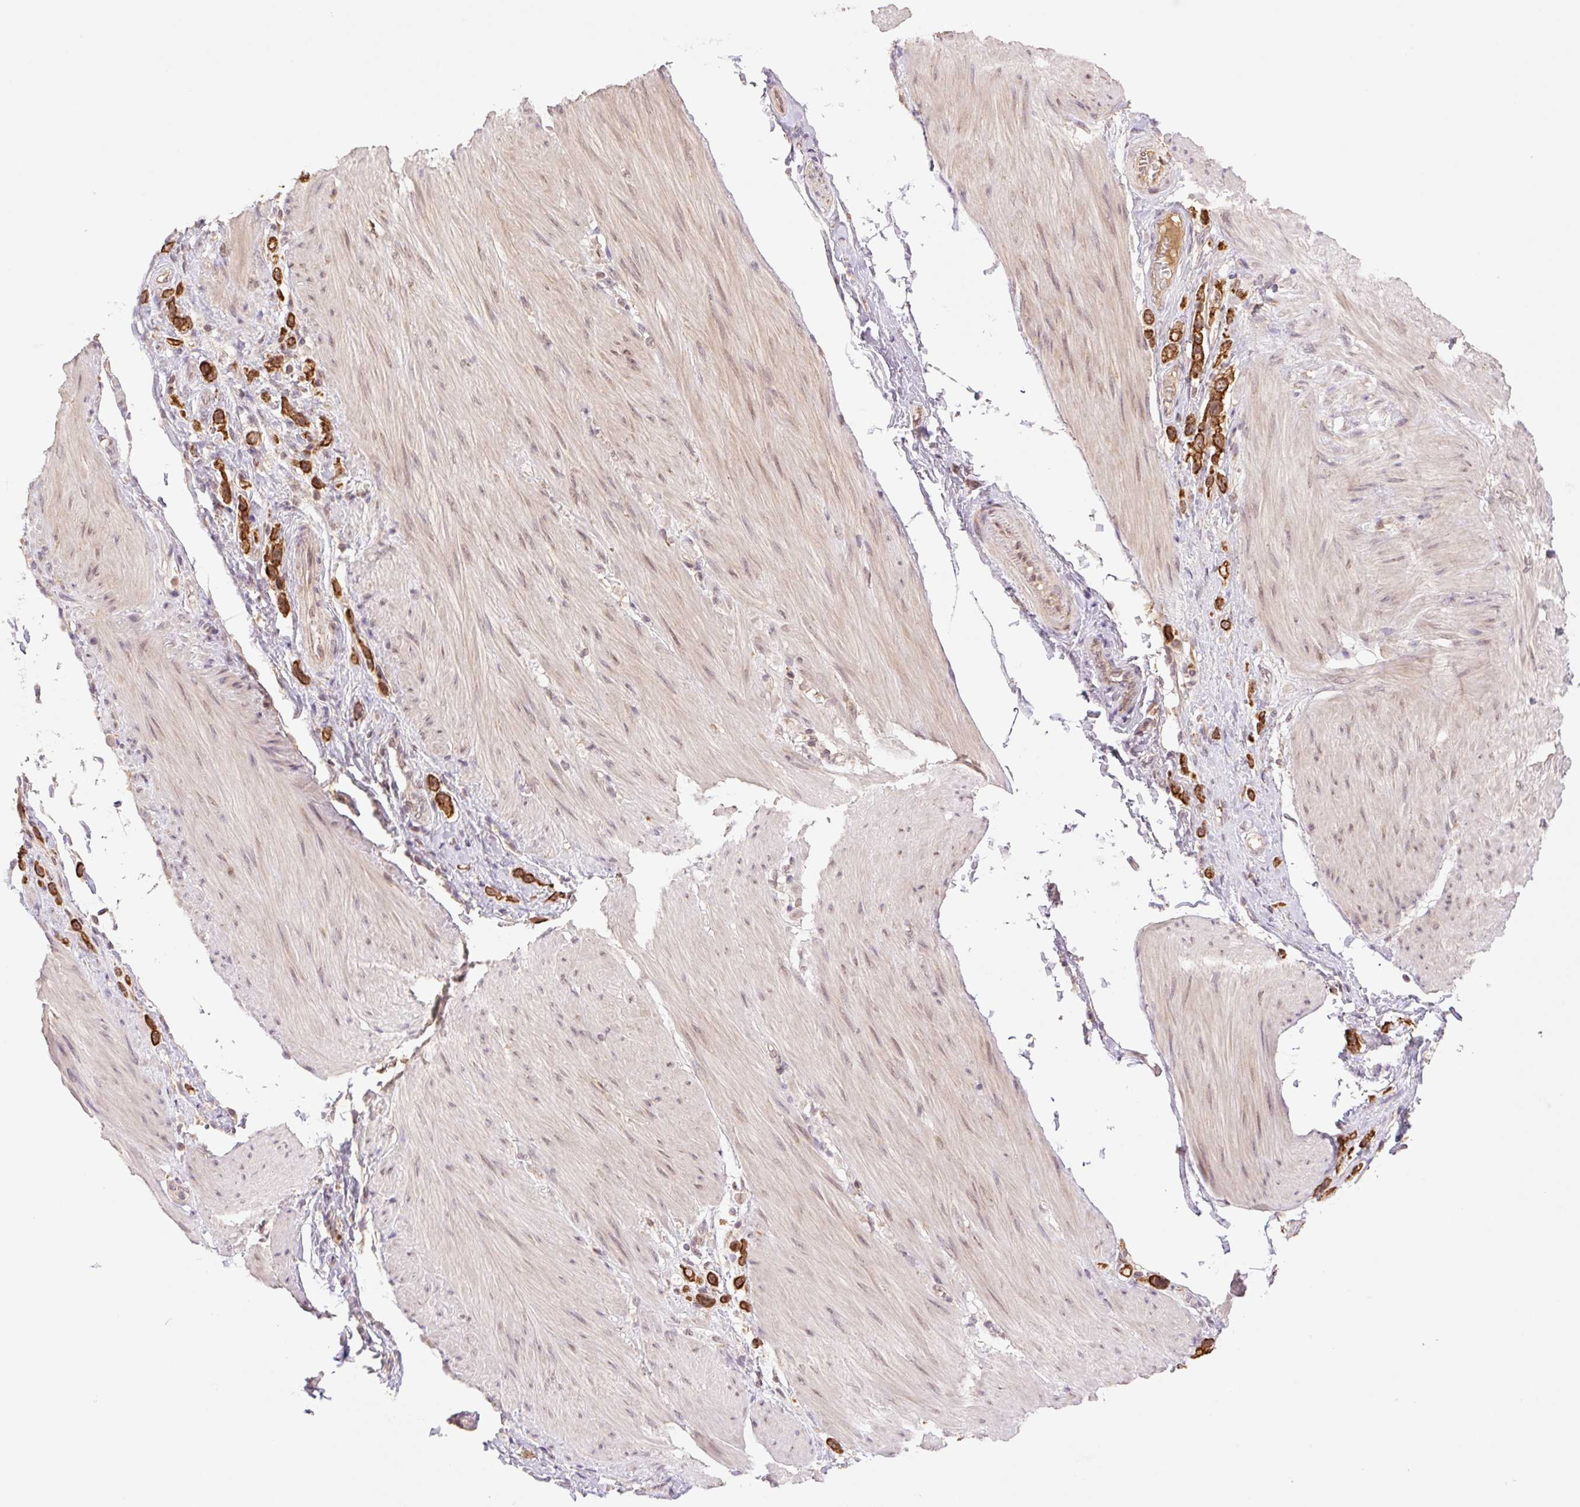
{"staining": {"intensity": "strong", "quantity": ">75%", "location": "cytoplasmic/membranous"}, "tissue": "stomach cancer", "cell_type": "Tumor cells", "image_type": "cancer", "snomed": [{"axis": "morphology", "description": "Adenocarcinoma, NOS"}, {"axis": "topography", "description": "Stomach"}], "caption": "IHC photomicrograph of stomach cancer stained for a protein (brown), which shows high levels of strong cytoplasmic/membranous staining in approximately >75% of tumor cells.", "gene": "YJU2B", "patient": {"sex": "female", "age": 65}}